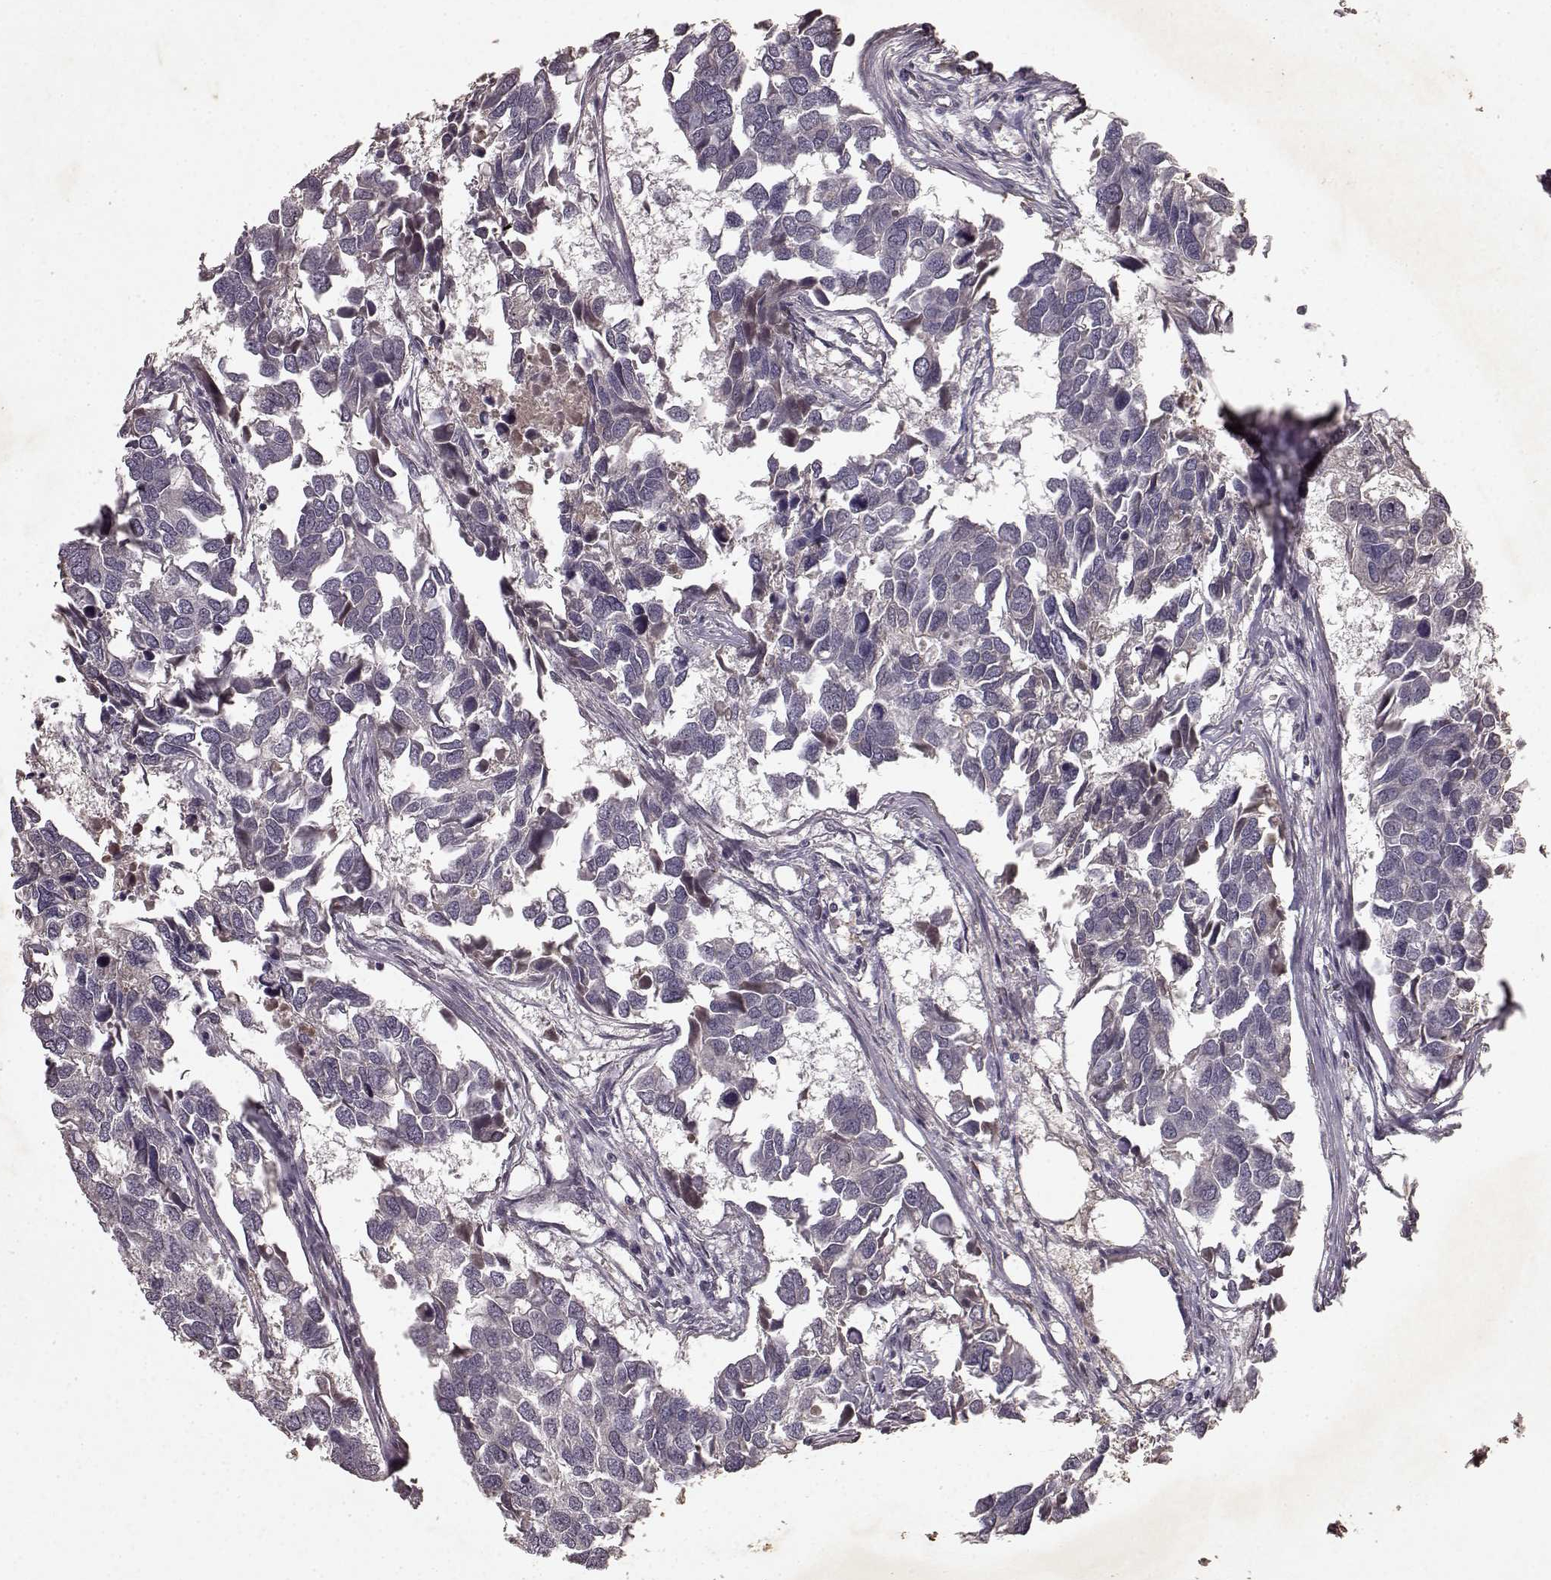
{"staining": {"intensity": "negative", "quantity": "none", "location": "none"}, "tissue": "breast cancer", "cell_type": "Tumor cells", "image_type": "cancer", "snomed": [{"axis": "morphology", "description": "Duct carcinoma"}, {"axis": "topography", "description": "Breast"}], "caption": "Immunohistochemistry (IHC) of human breast cancer (infiltrating ductal carcinoma) reveals no positivity in tumor cells.", "gene": "SLC22A18", "patient": {"sex": "female", "age": 83}}